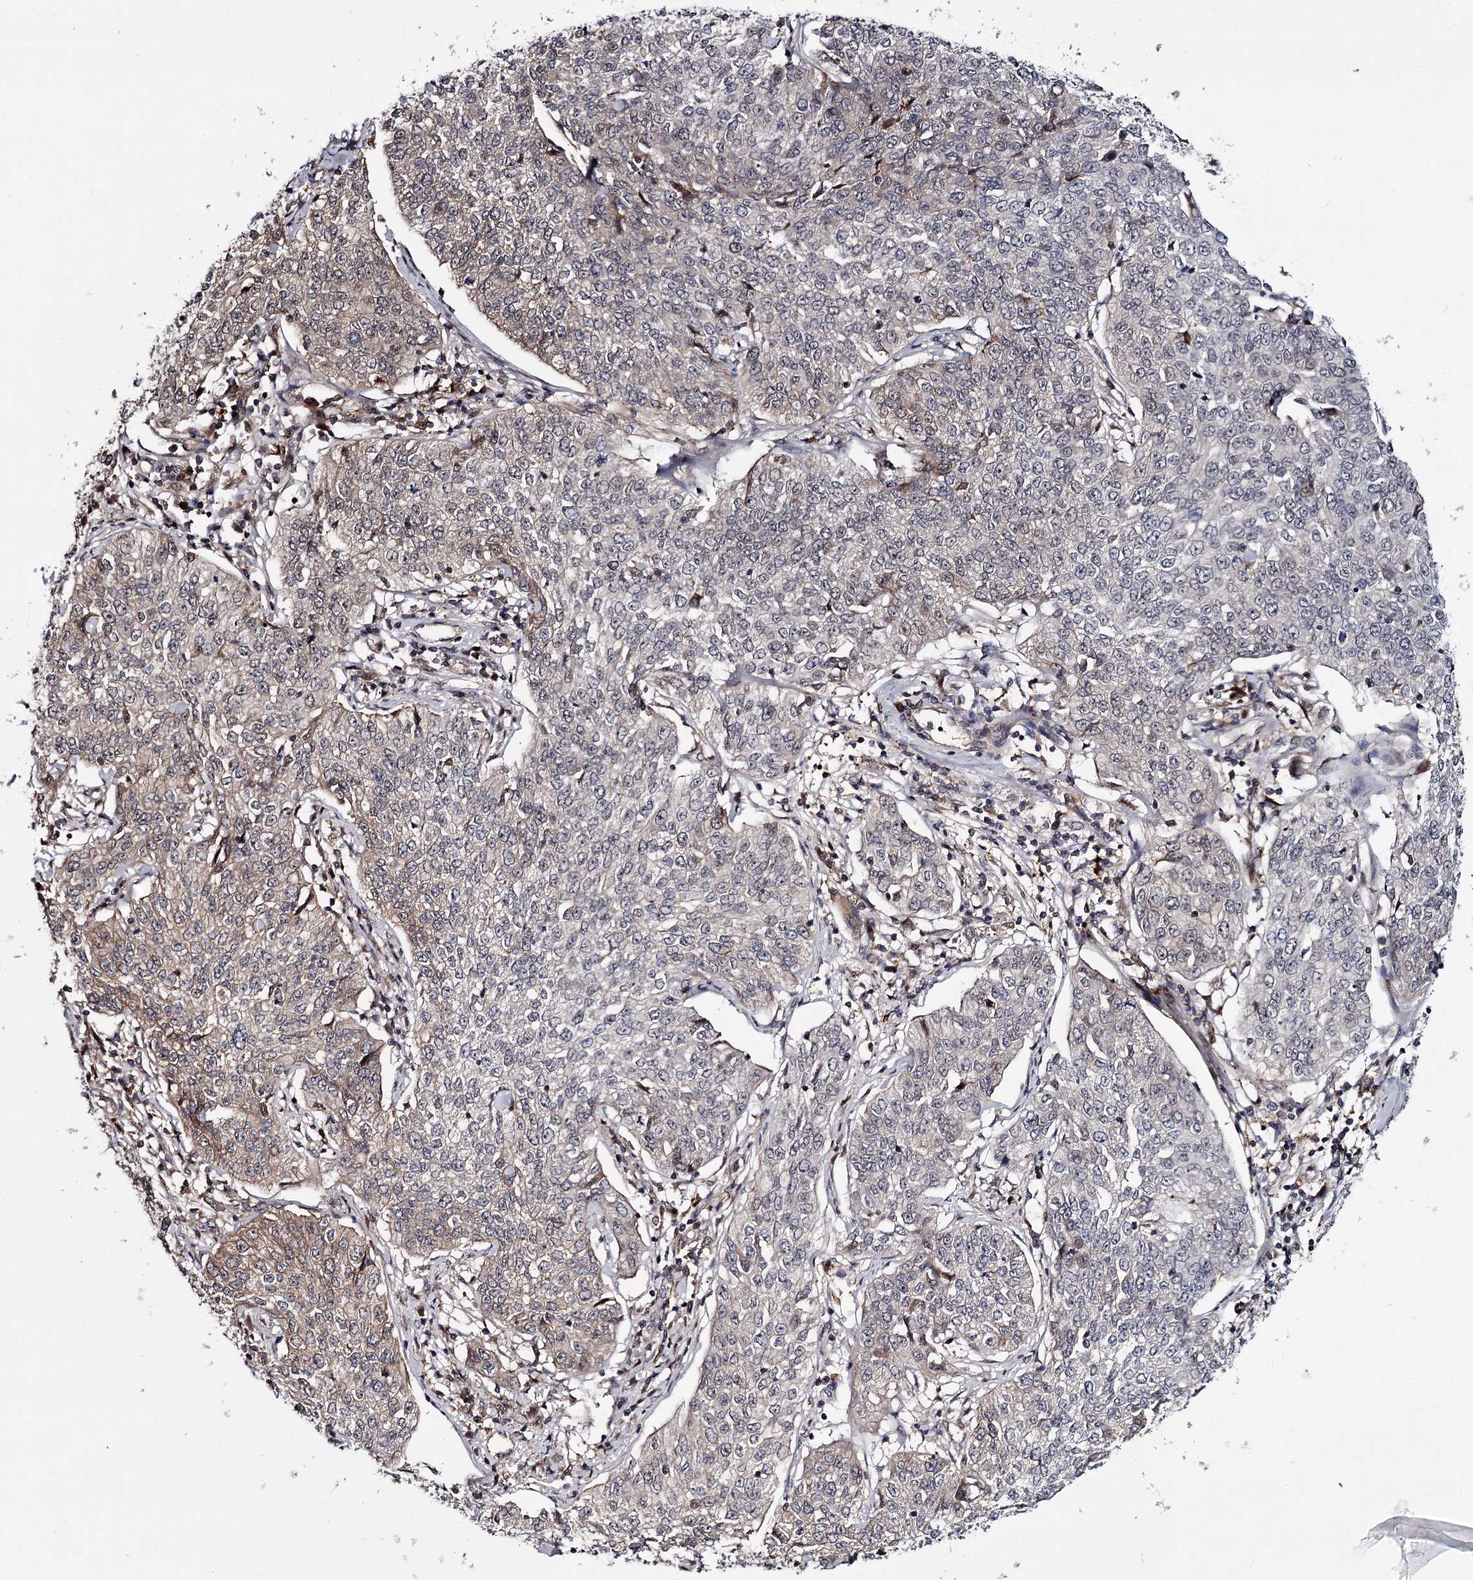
{"staining": {"intensity": "weak", "quantity": "<25%", "location": "cytoplasmic/membranous"}, "tissue": "cervical cancer", "cell_type": "Tumor cells", "image_type": "cancer", "snomed": [{"axis": "morphology", "description": "Squamous cell carcinoma, NOS"}, {"axis": "topography", "description": "Cervix"}], "caption": "Tumor cells are negative for protein expression in human squamous cell carcinoma (cervical).", "gene": "GTSF1", "patient": {"sex": "female", "age": 35}}